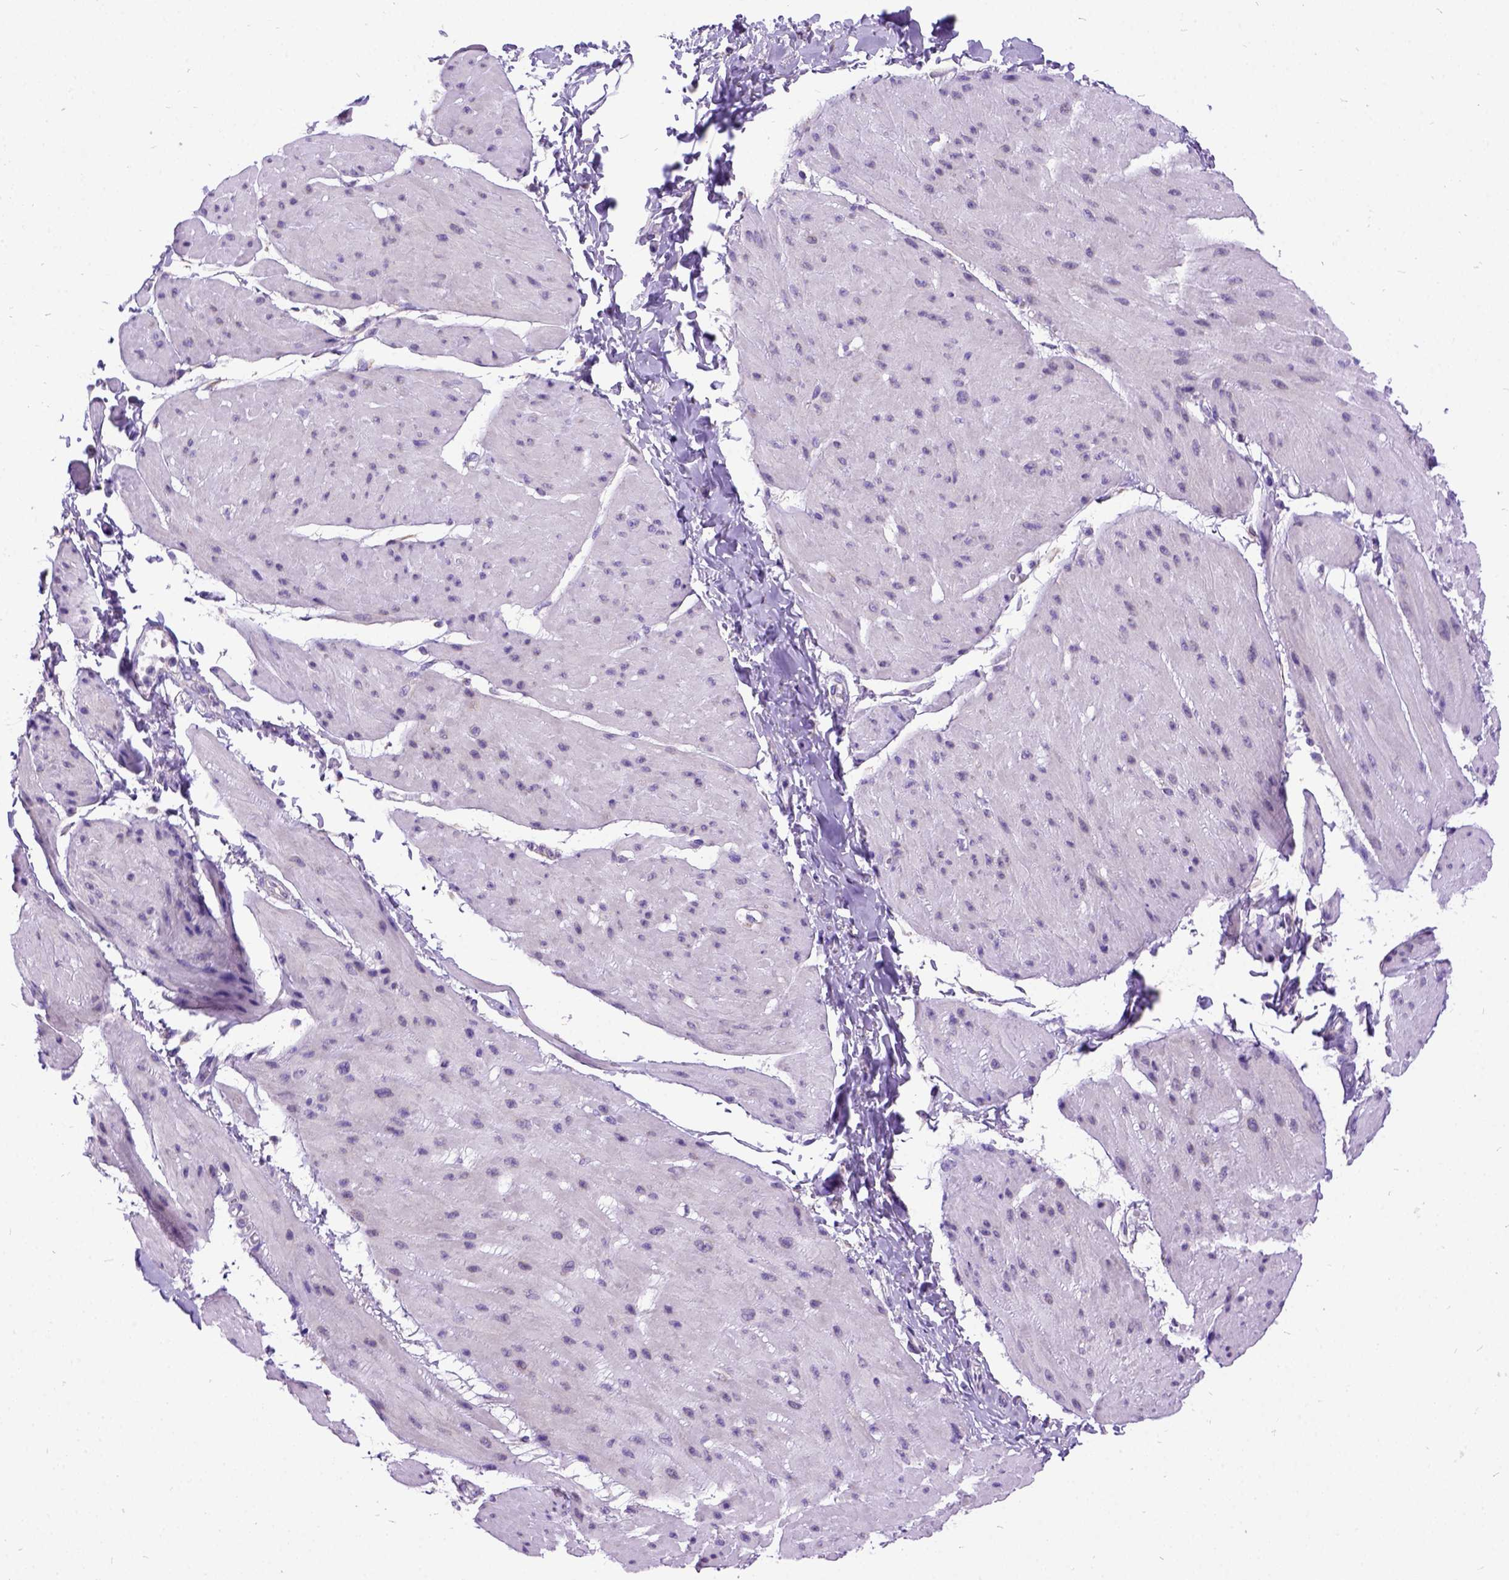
{"staining": {"intensity": "weak", "quantity": ">75%", "location": "cytoplasmic/membranous"}, "tissue": "adipose tissue", "cell_type": "Adipocytes", "image_type": "normal", "snomed": [{"axis": "morphology", "description": "Normal tissue, NOS"}, {"axis": "topography", "description": "Urinary bladder"}, {"axis": "topography", "description": "Peripheral nerve tissue"}], "caption": "This is a photomicrograph of IHC staining of unremarkable adipose tissue, which shows weak staining in the cytoplasmic/membranous of adipocytes.", "gene": "CFAP54", "patient": {"sex": "female", "age": 60}}